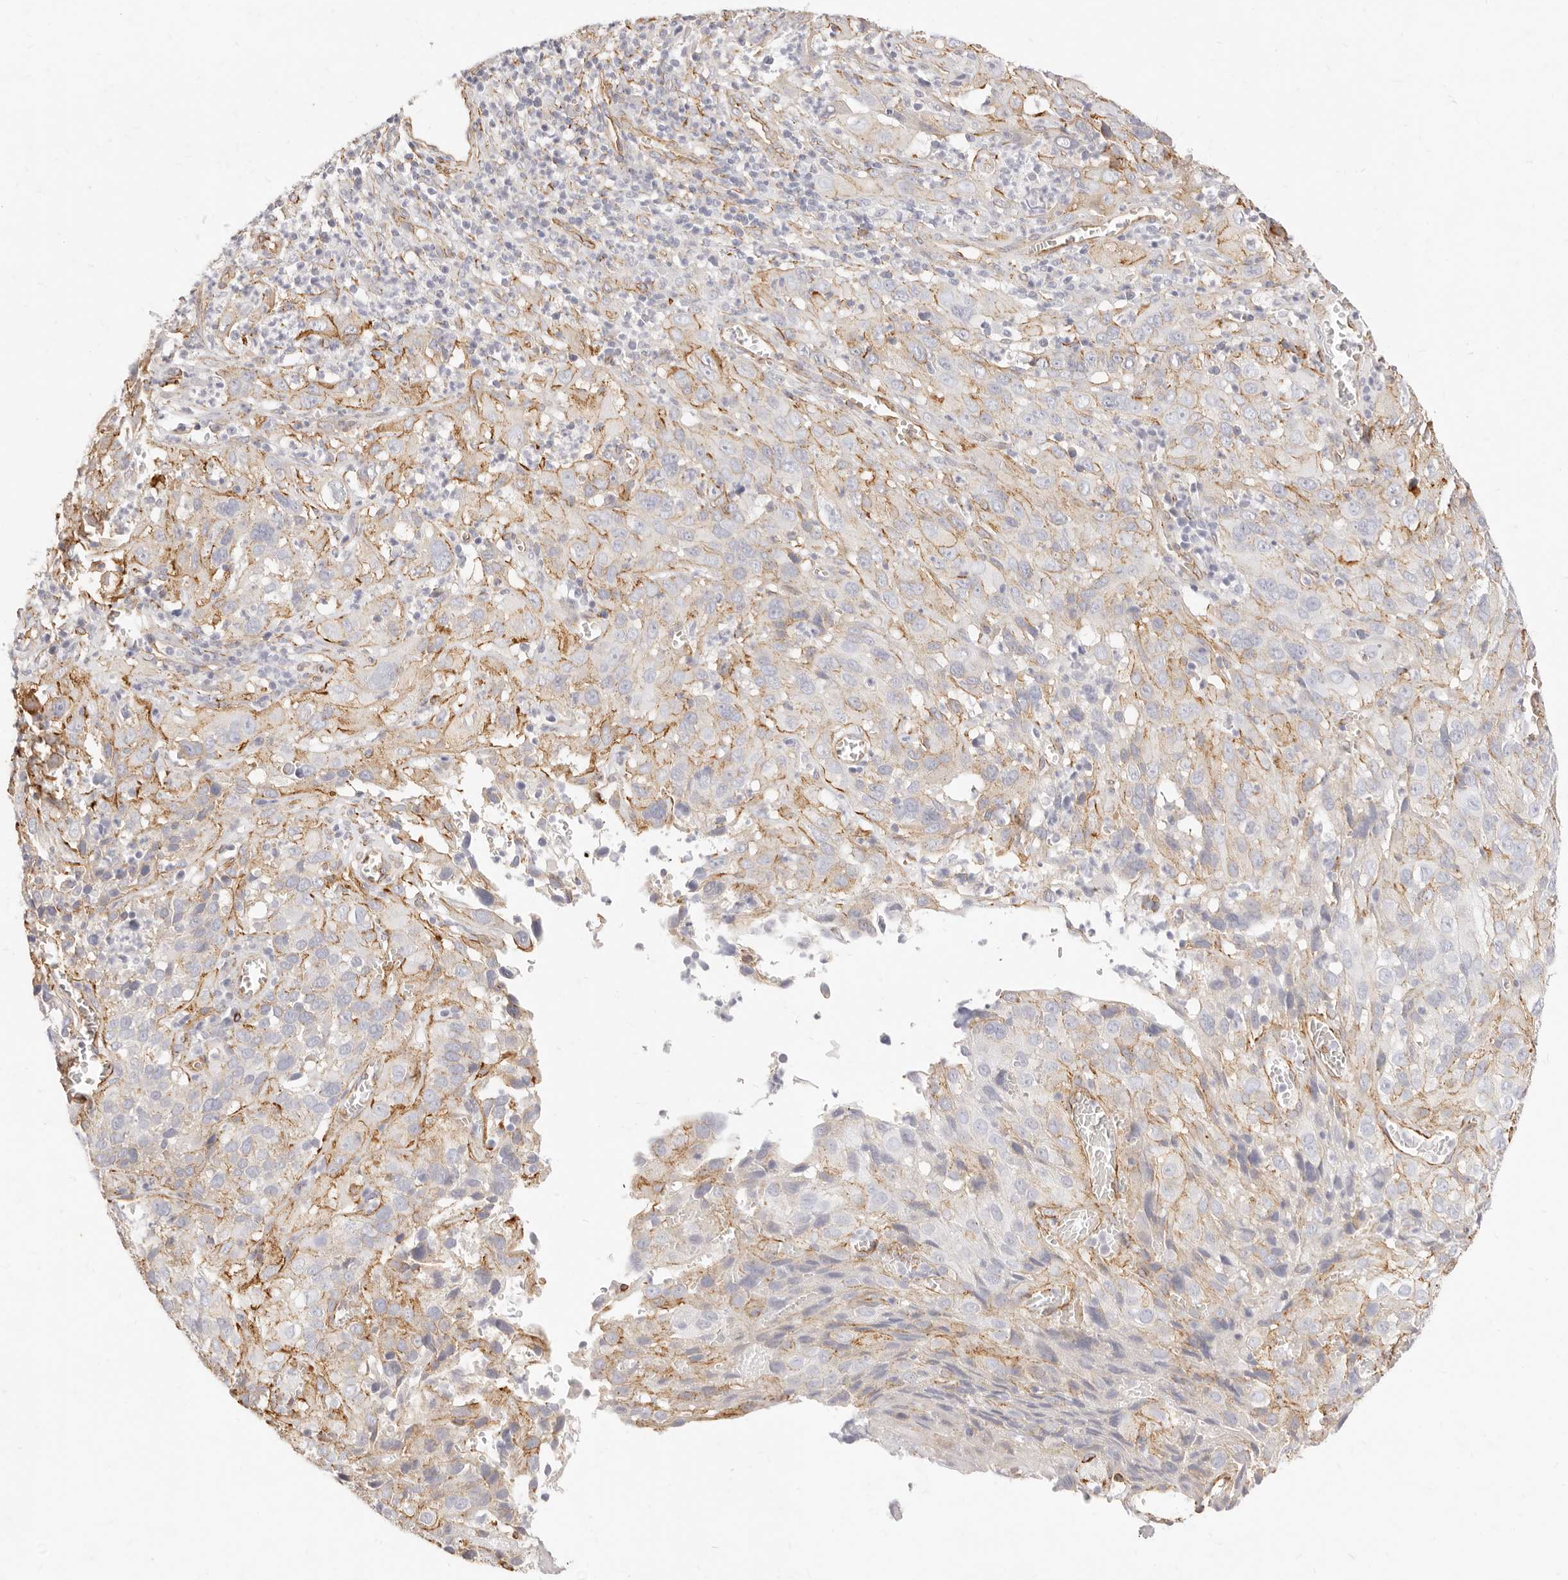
{"staining": {"intensity": "moderate", "quantity": "<25%", "location": "cytoplasmic/membranous"}, "tissue": "cervical cancer", "cell_type": "Tumor cells", "image_type": "cancer", "snomed": [{"axis": "morphology", "description": "Squamous cell carcinoma, NOS"}, {"axis": "topography", "description": "Cervix"}], "caption": "Squamous cell carcinoma (cervical) was stained to show a protein in brown. There is low levels of moderate cytoplasmic/membranous staining in about <25% of tumor cells.", "gene": "NUS1", "patient": {"sex": "female", "age": 32}}